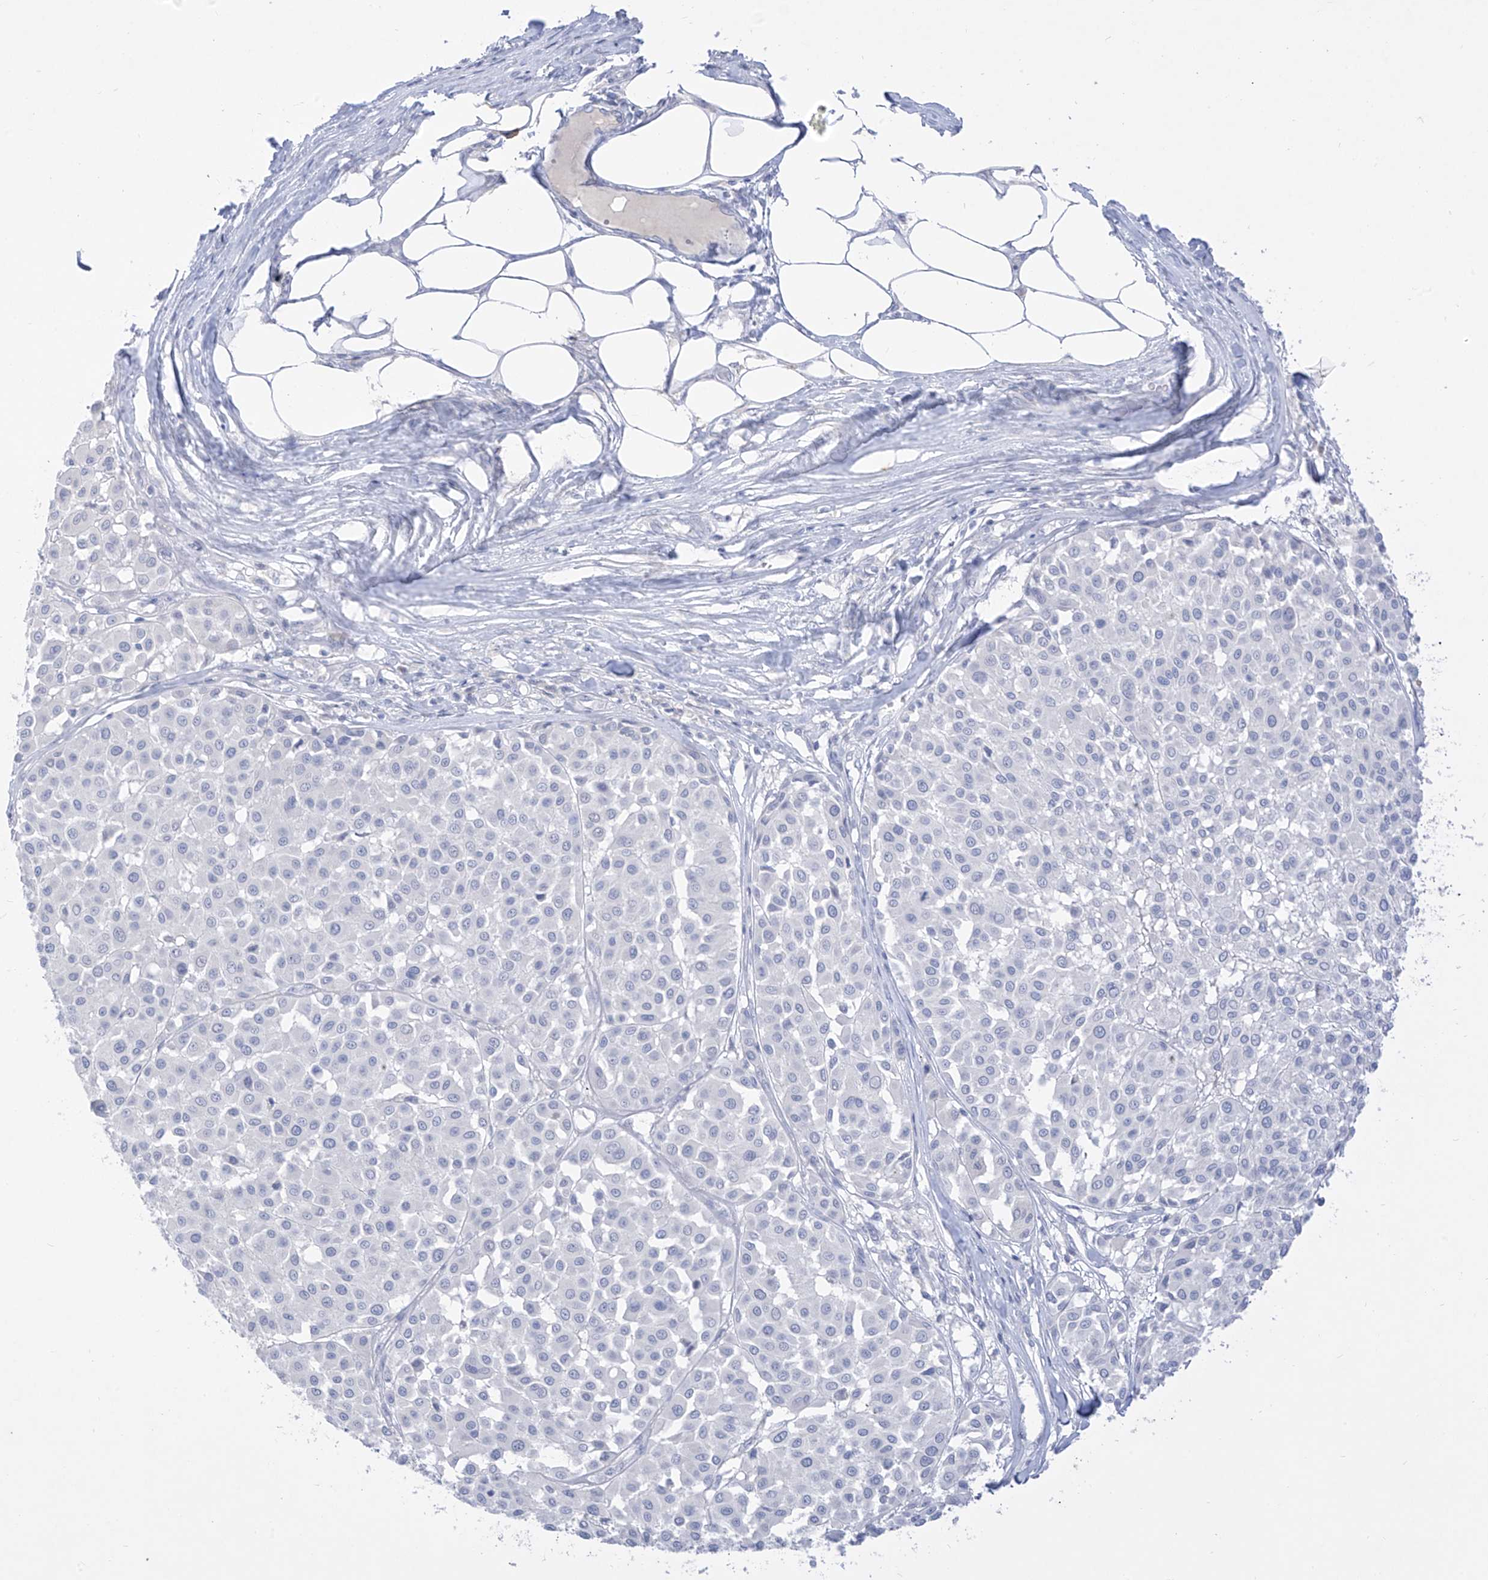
{"staining": {"intensity": "negative", "quantity": "none", "location": "none"}, "tissue": "melanoma", "cell_type": "Tumor cells", "image_type": "cancer", "snomed": [{"axis": "morphology", "description": "Malignant melanoma, Metastatic site"}, {"axis": "topography", "description": "Soft tissue"}], "caption": "This is a histopathology image of immunohistochemistry staining of melanoma, which shows no positivity in tumor cells. Nuclei are stained in blue.", "gene": "TGM4", "patient": {"sex": "male", "age": 41}}